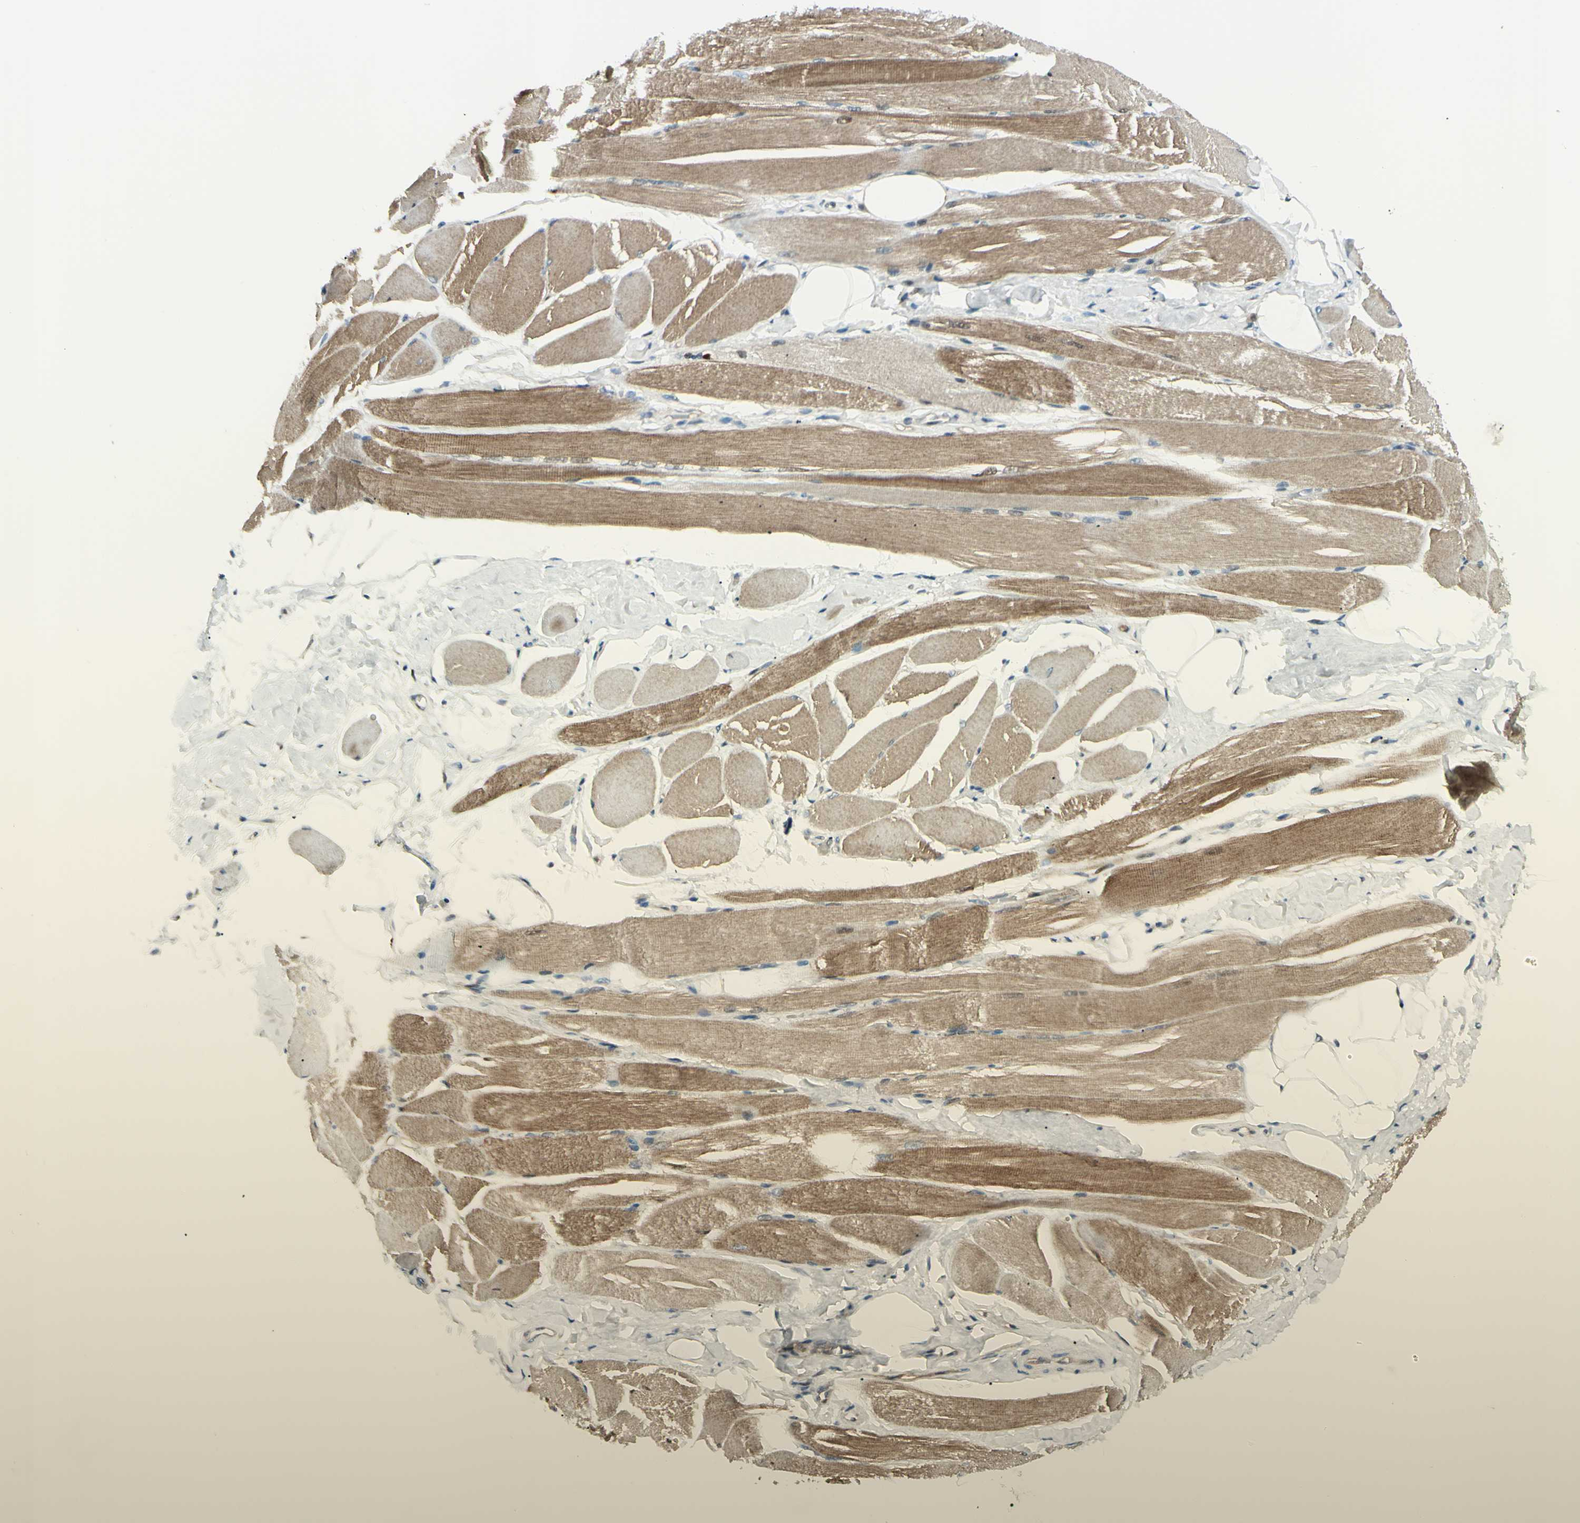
{"staining": {"intensity": "strong", "quantity": ">75%", "location": "cytoplasmic/membranous"}, "tissue": "skeletal muscle", "cell_type": "Myocytes", "image_type": "normal", "snomed": [{"axis": "morphology", "description": "Normal tissue, NOS"}, {"axis": "topography", "description": "Skeletal muscle"}, {"axis": "topography", "description": "Peripheral nerve tissue"}], "caption": "Myocytes demonstrate strong cytoplasmic/membranous staining in approximately >75% of cells in benign skeletal muscle. (DAB (3,3'-diaminobenzidine) = brown stain, brightfield microscopy at high magnification).", "gene": "C1orf159", "patient": {"sex": "female", "age": 84}}